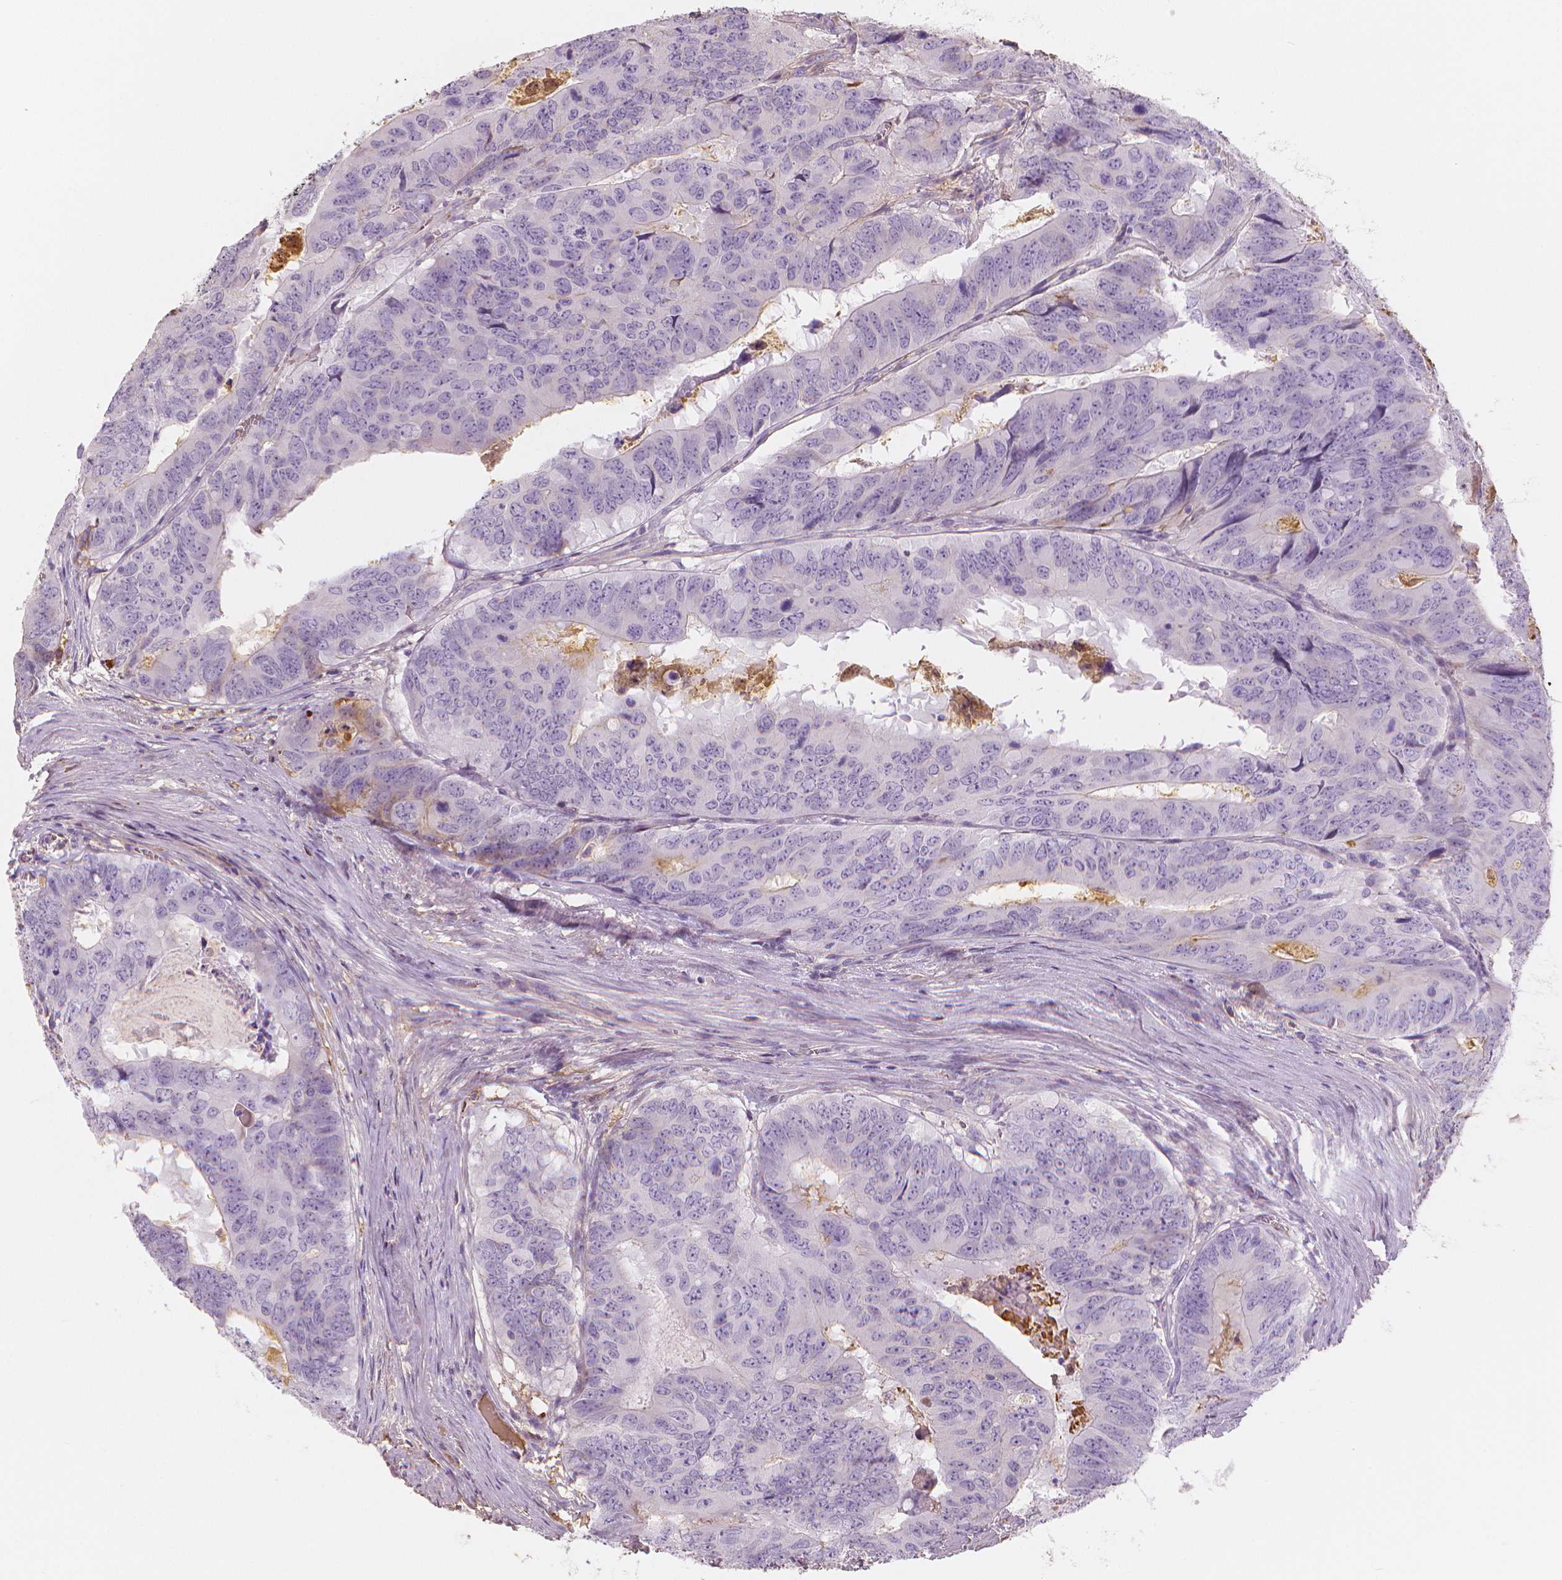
{"staining": {"intensity": "negative", "quantity": "none", "location": "none"}, "tissue": "colorectal cancer", "cell_type": "Tumor cells", "image_type": "cancer", "snomed": [{"axis": "morphology", "description": "Adenocarcinoma, NOS"}, {"axis": "topography", "description": "Colon"}], "caption": "A high-resolution histopathology image shows immunohistochemistry staining of colorectal adenocarcinoma, which demonstrates no significant expression in tumor cells. Nuclei are stained in blue.", "gene": "APOA4", "patient": {"sex": "male", "age": 79}}